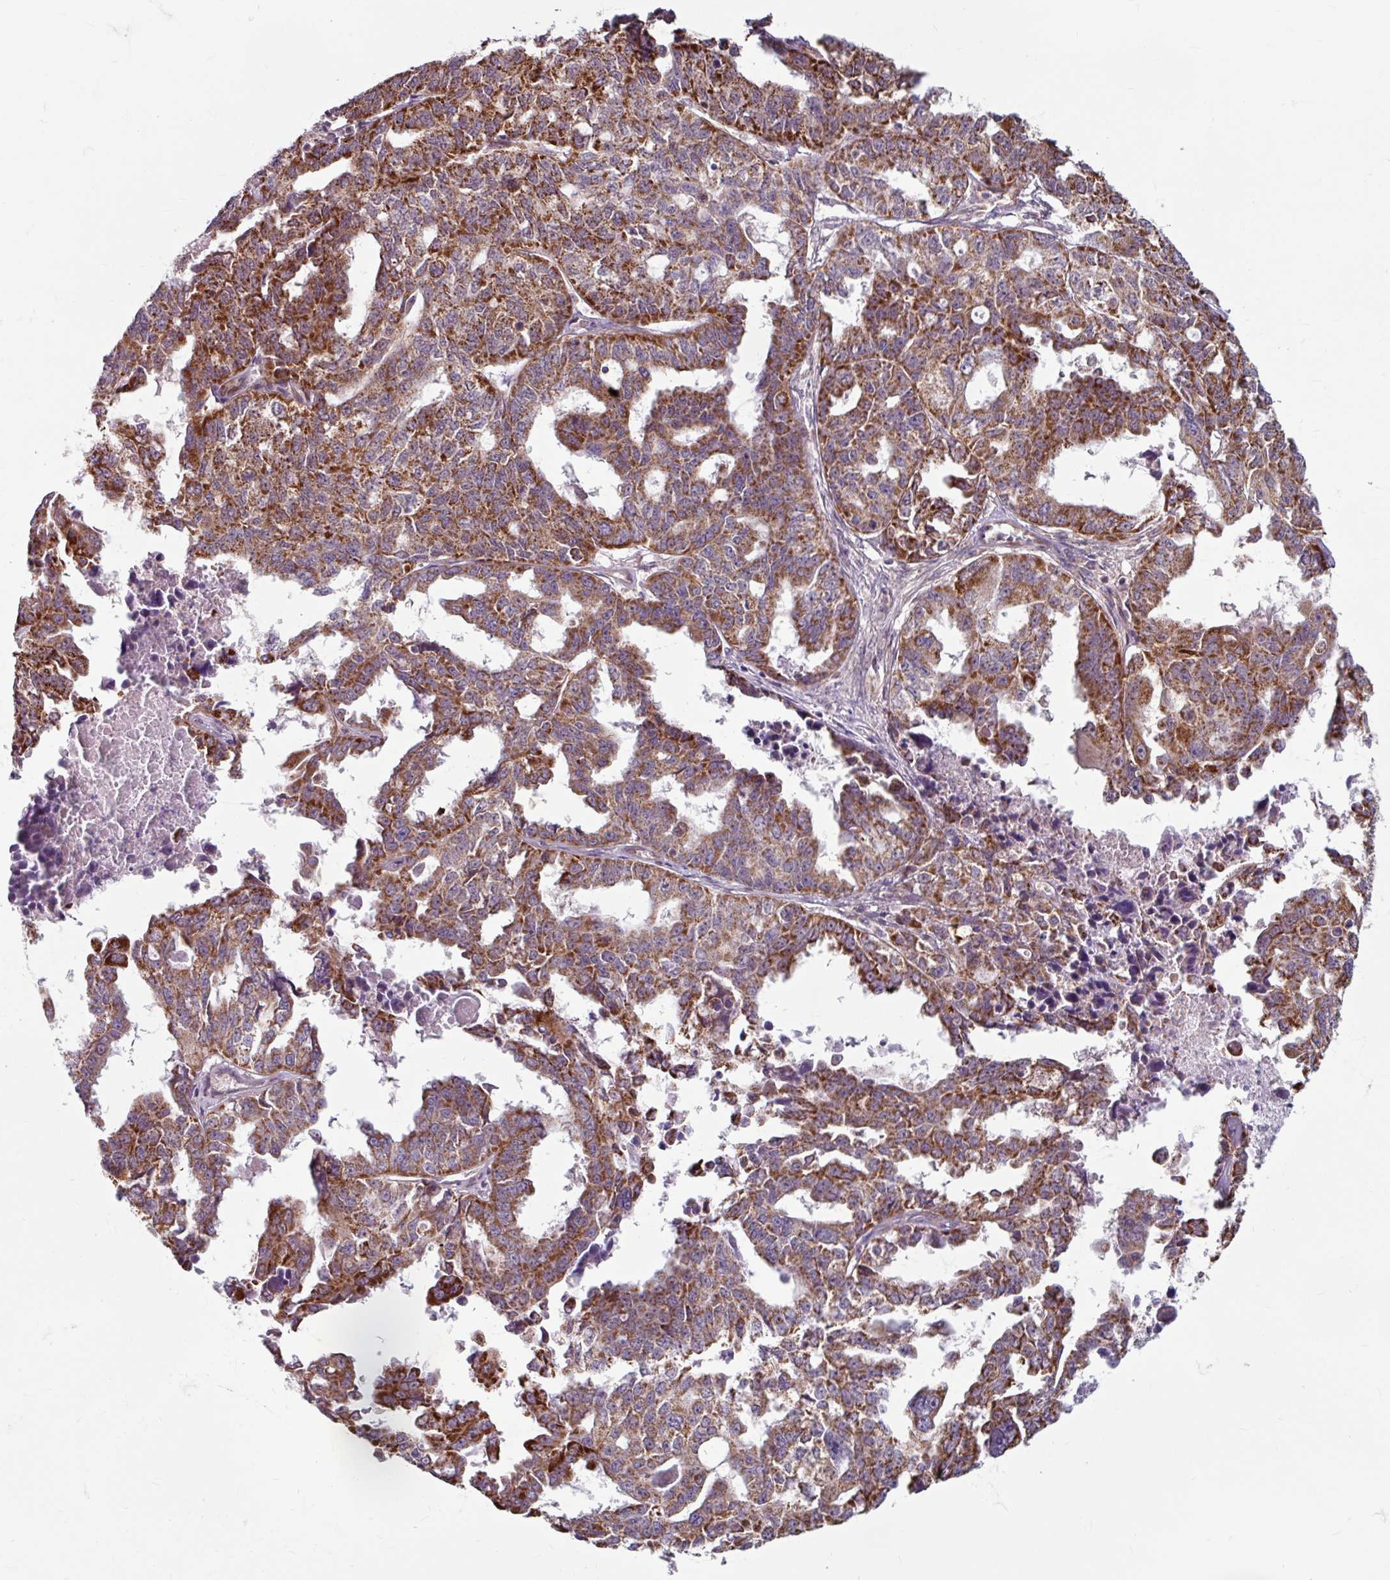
{"staining": {"intensity": "moderate", "quantity": ">75%", "location": "cytoplasmic/membranous"}, "tissue": "ovarian cancer", "cell_type": "Tumor cells", "image_type": "cancer", "snomed": [{"axis": "morphology", "description": "Adenocarcinoma, NOS"}, {"axis": "morphology", "description": "Carcinoma, endometroid"}, {"axis": "topography", "description": "Ovary"}], "caption": "Ovarian endometroid carcinoma was stained to show a protein in brown. There is medium levels of moderate cytoplasmic/membranous expression in about >75% of tumor cells.", "gene": "DAAM2", "patient": {"sex": "female", "age": 72}}